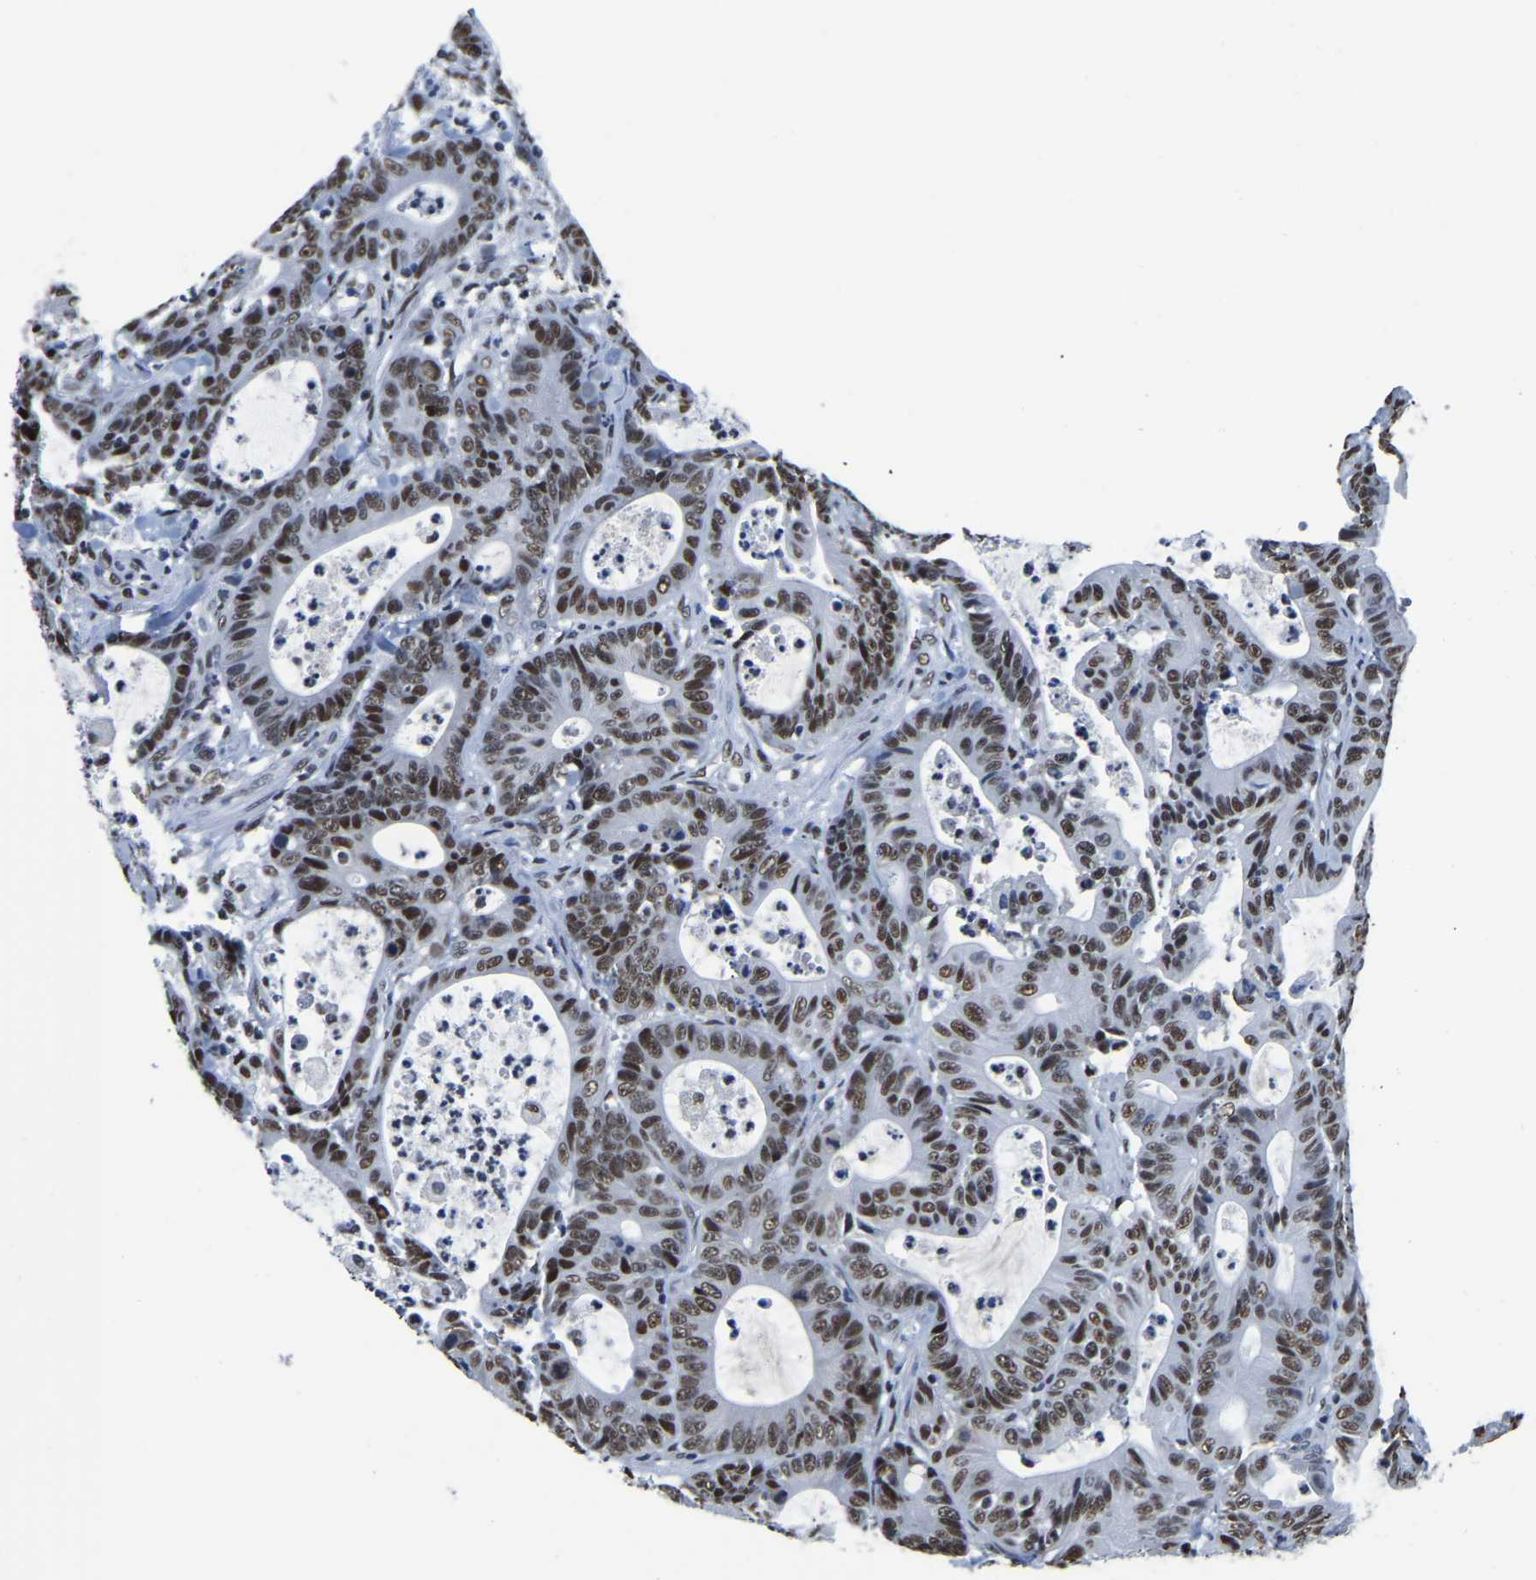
{"staining": {"intensity": "moderate", "quantity": ">75%", "location": "nuclear"}, "tissue": "colorectal cancer", "cell_type": "Tumor cells", "image_type": "cancer", "snomed": [{"axis": "morphology", "description": "Adenocarcinoma, NOS"}, {"axis": "topography", "description": "Colon"}], "caption": "A photomicrograph of human adenocarcinoma (colorectal) stained for a protein exhibits moderate nuclear brown staining in tumor cells.", "gene": "UBA1", "patient": {"sex": "female", "age": 84}}